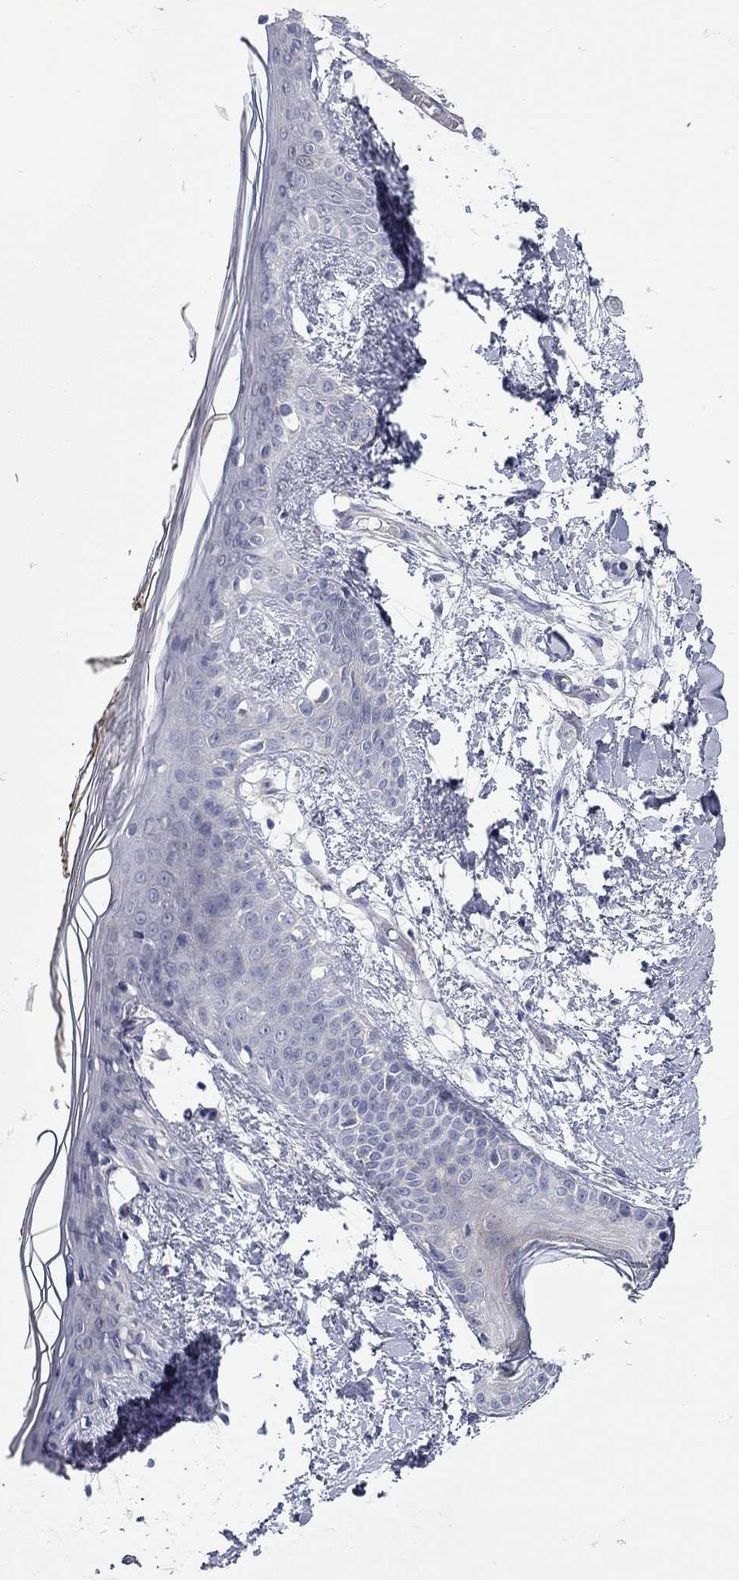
{"staining": {"intensity": "negative", "quantity": "none", "location": "none"}, "tissue": "skin", "cell_type": "Fibroblasts", "image_type": "normal", "snomed": [{"axis": "morphology", "description": "Normal tissue, NOS"}, {"axis": "topography", "description": "Skin"}], "caption": "IHC of unremarkable skin shows no positivity in fibroblasts.", "gene": "CFAP161", "patient": {"sex": "female", "age": 34}}